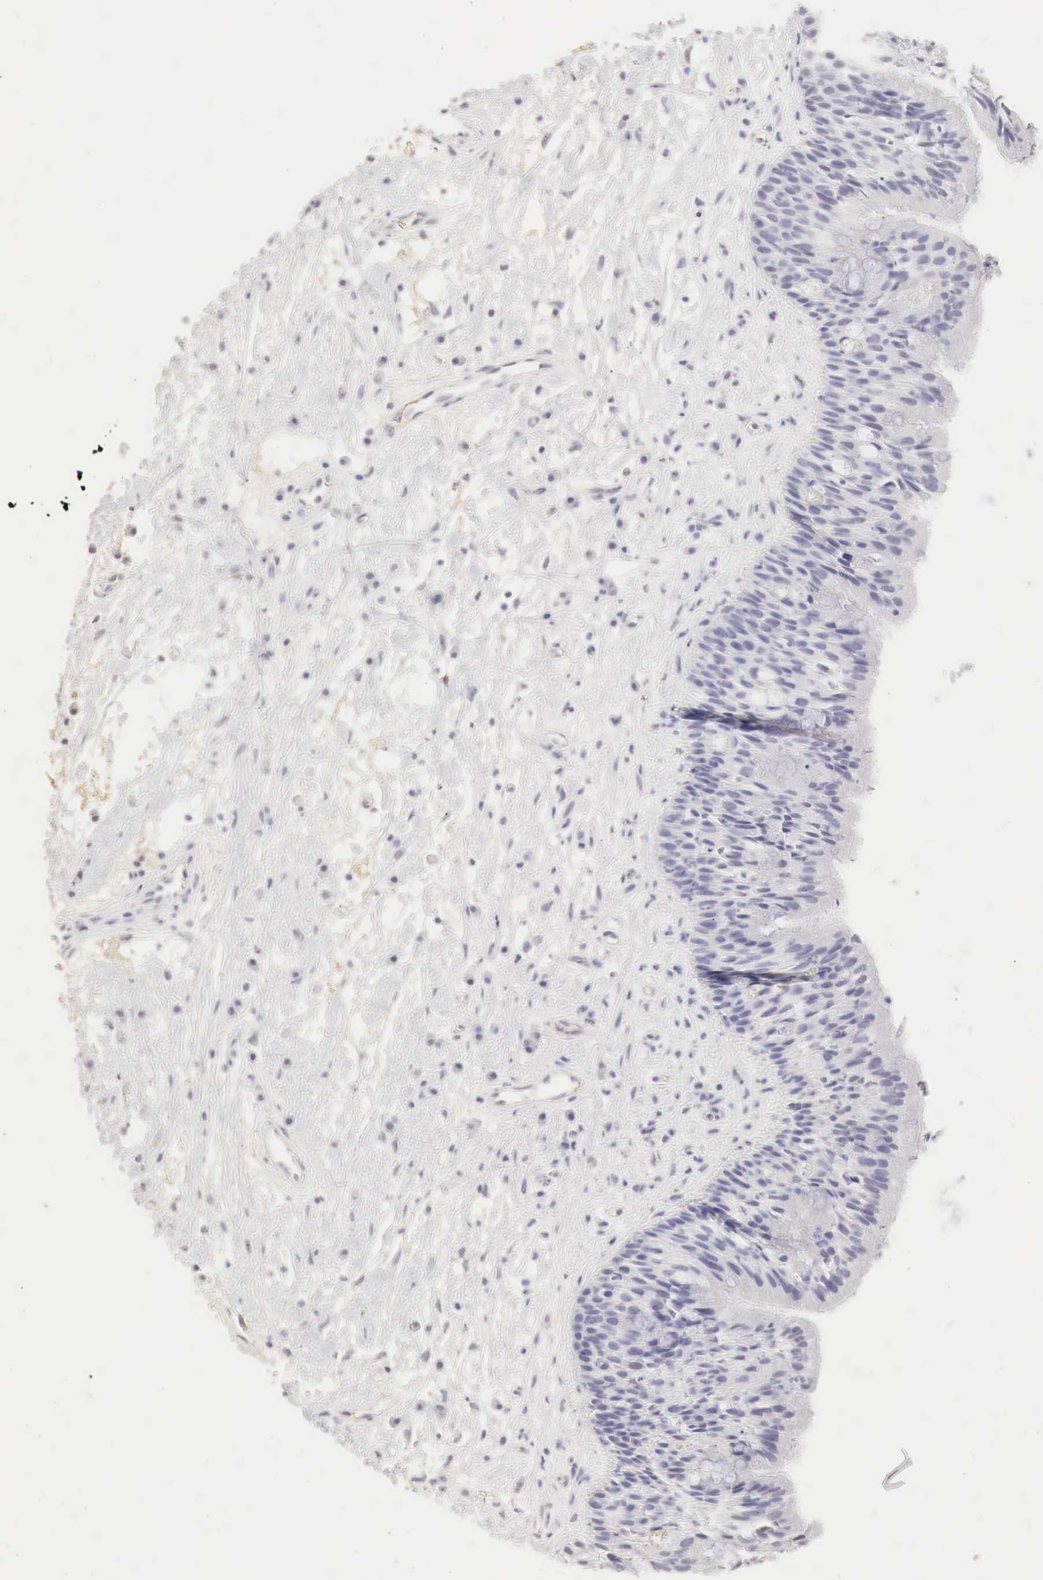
{"staining": {"intensity": "negative", "quantity": "none", "location": "none"}, "tissue": "nasopharynx", "cell_type": "Respiratory epithelial cells", "image_type": "normal", "snomed": [{"axis": "morphology", "description": "Normal tissue, NOS"}, {"axis": "topography", "description": "Nasopharynx"}], "caption": "Respiratory epithelial cells show no significant protein staining in normal nasopharynx. The staining was performed using DAB to visualize the protein expression in brown, while the nuclei were stained in blue with hematoxylin (Magnification: 20x).", "gene": "OTC", "patient": {"sex": "male", "age": 13}}